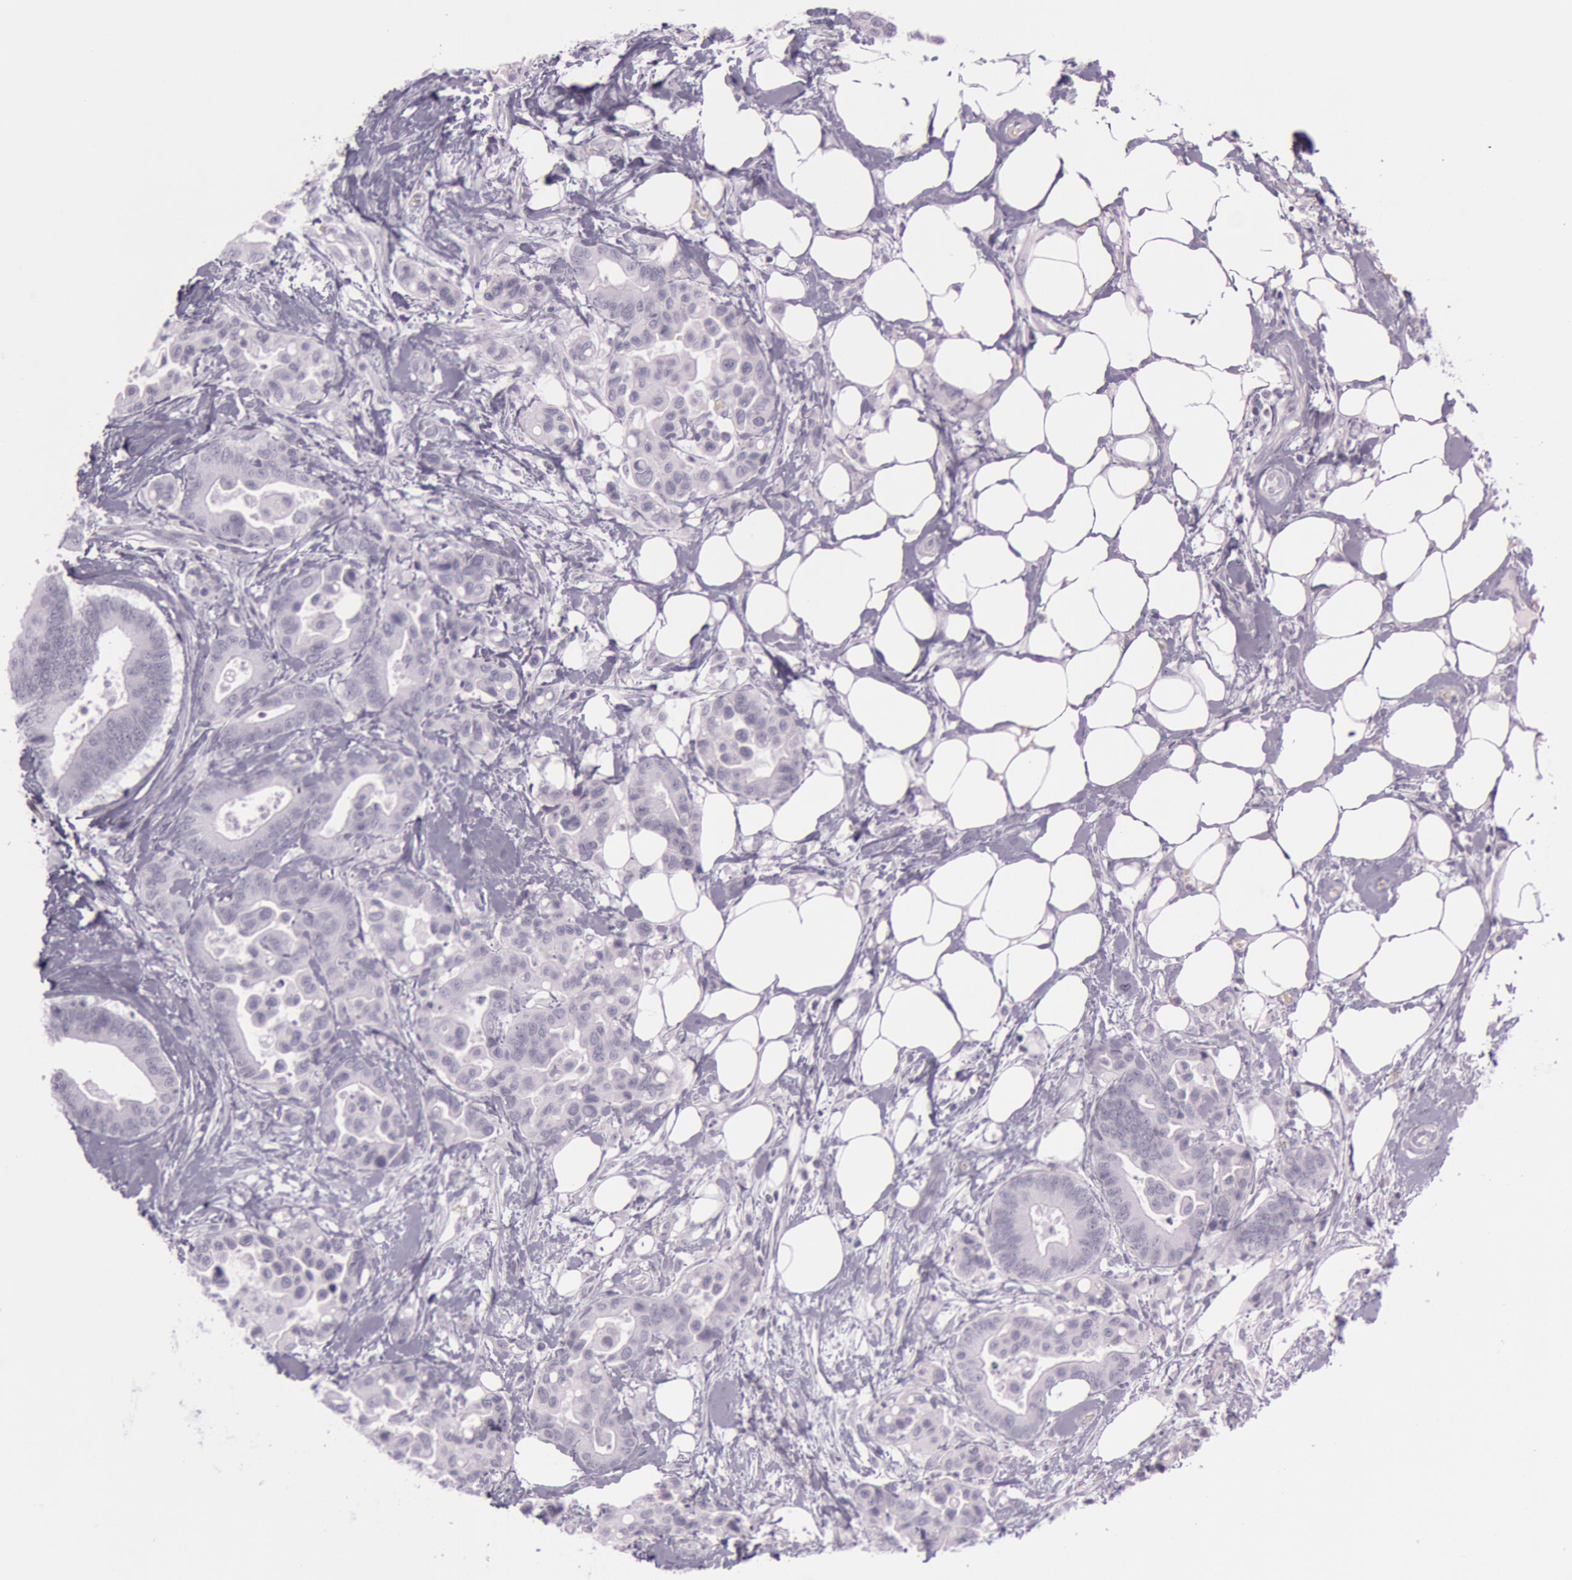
{"staining": {"intensity": "negative", "quantity": "none", "location": "none"}, "tissue": "colorectal cancer", "cell_type": "Tumor cells", "image_type": "cancer", "snomed": [{"axis": "morphology", "description": "Adenocarcinoma, NOS"}, {"axis": "topography", "description": "Colon"}], "caption": "Immunohistochemistry (IHC) image of human colorectal cancer (adenocarcinoma) stained for a protein (brown), which shows no staining in tumor cells.", "gene": "S100A7", "patient": {"sex": "male", "age": 82}}